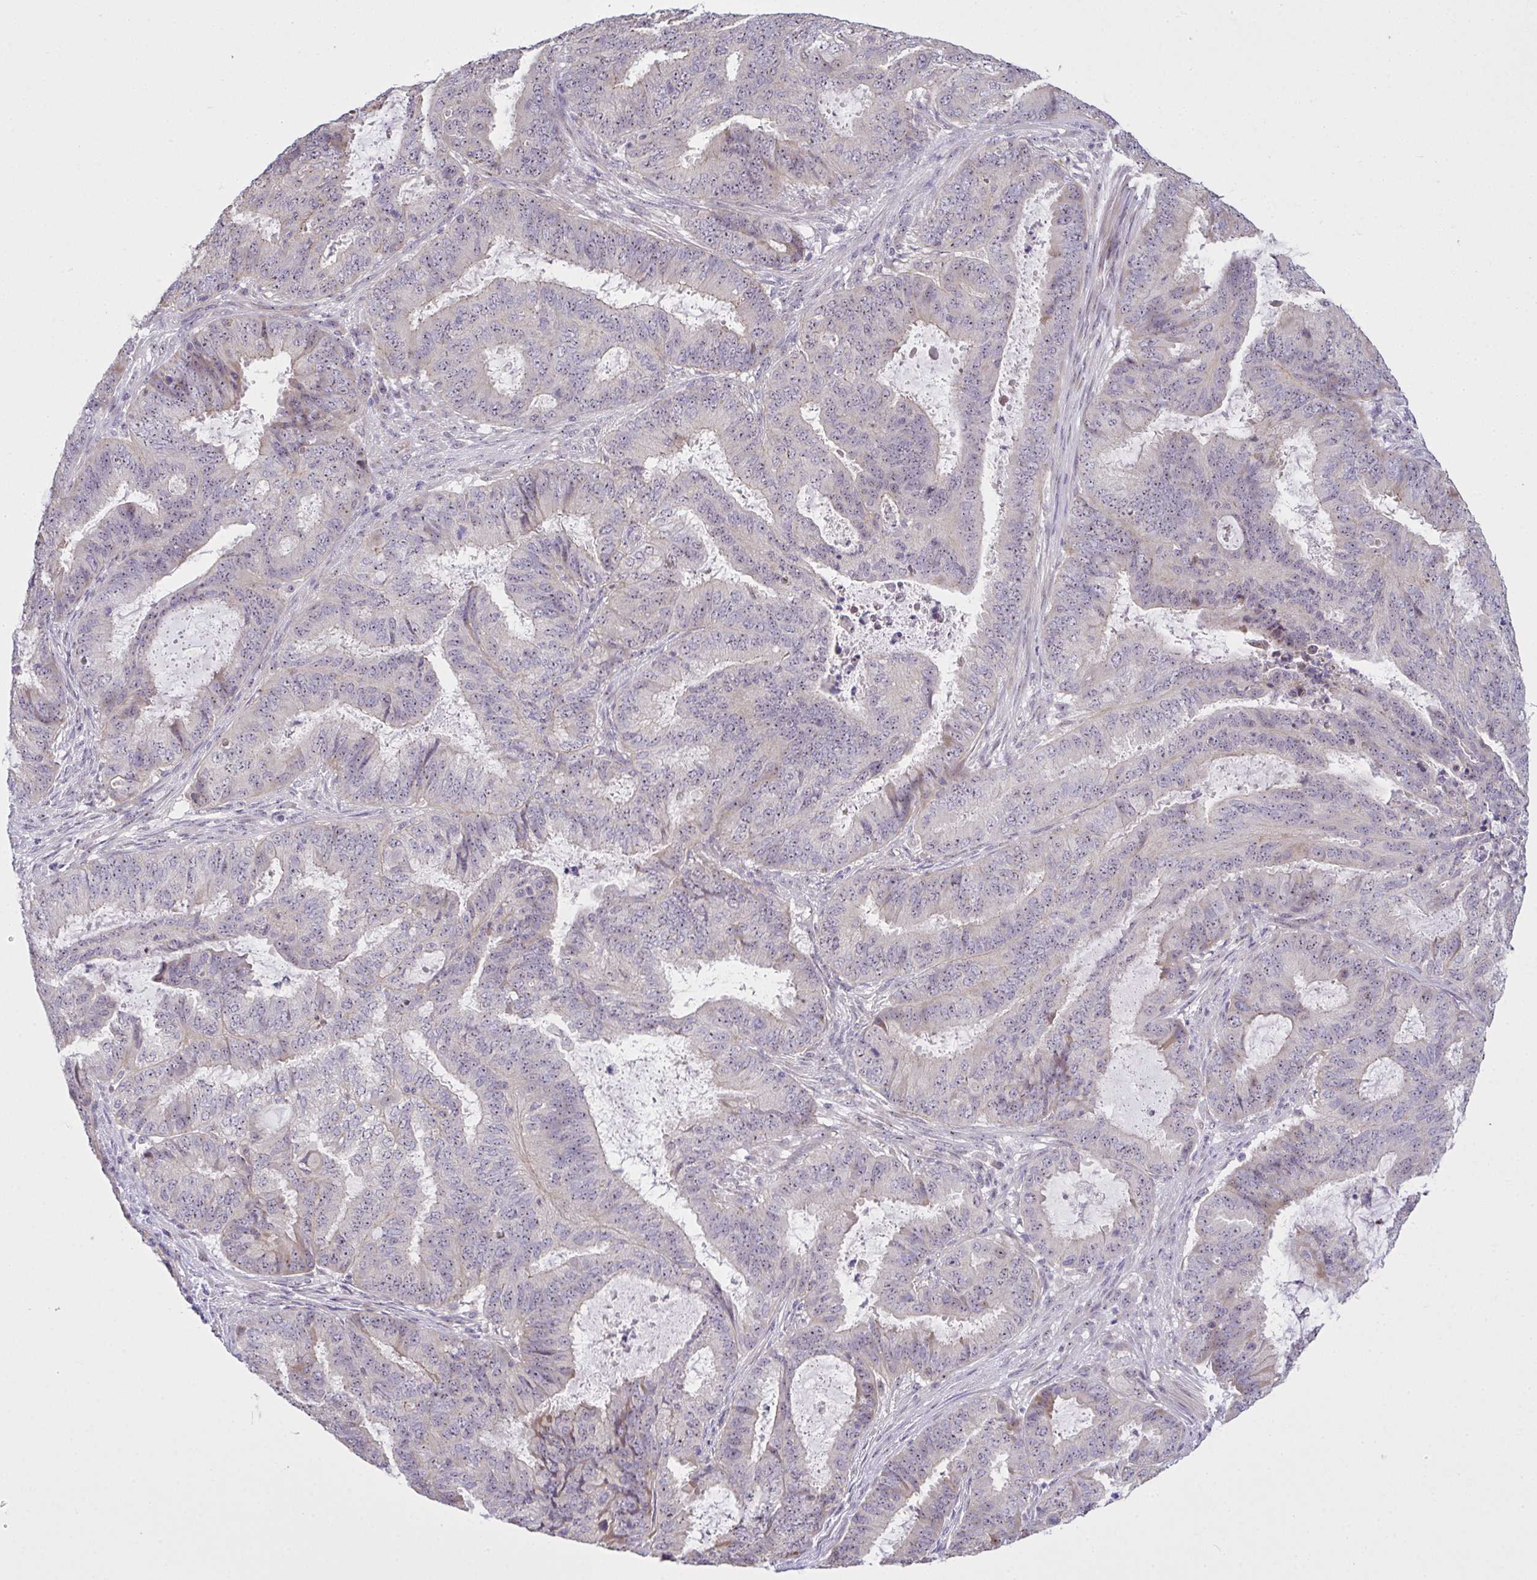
{"staining": {"intensity": "negative", "quantity": "none", "location": "none"}, "tissue": "endometrial cancer", "cell_type": "Tumor cells", "image_type": "cancer", "snomed": [{"axis": "morphology", "description": "Adenocarcinoma, NOS"}, {"axis": "topography", "description": "Endometrium"}], "caption": "This is an immunohistochemistry photomicrograph of human endometrial cancer. There is no staining in tumor cells.", "gene": "NT5C1A", "patient": {"sex": "female", "age": 51}}